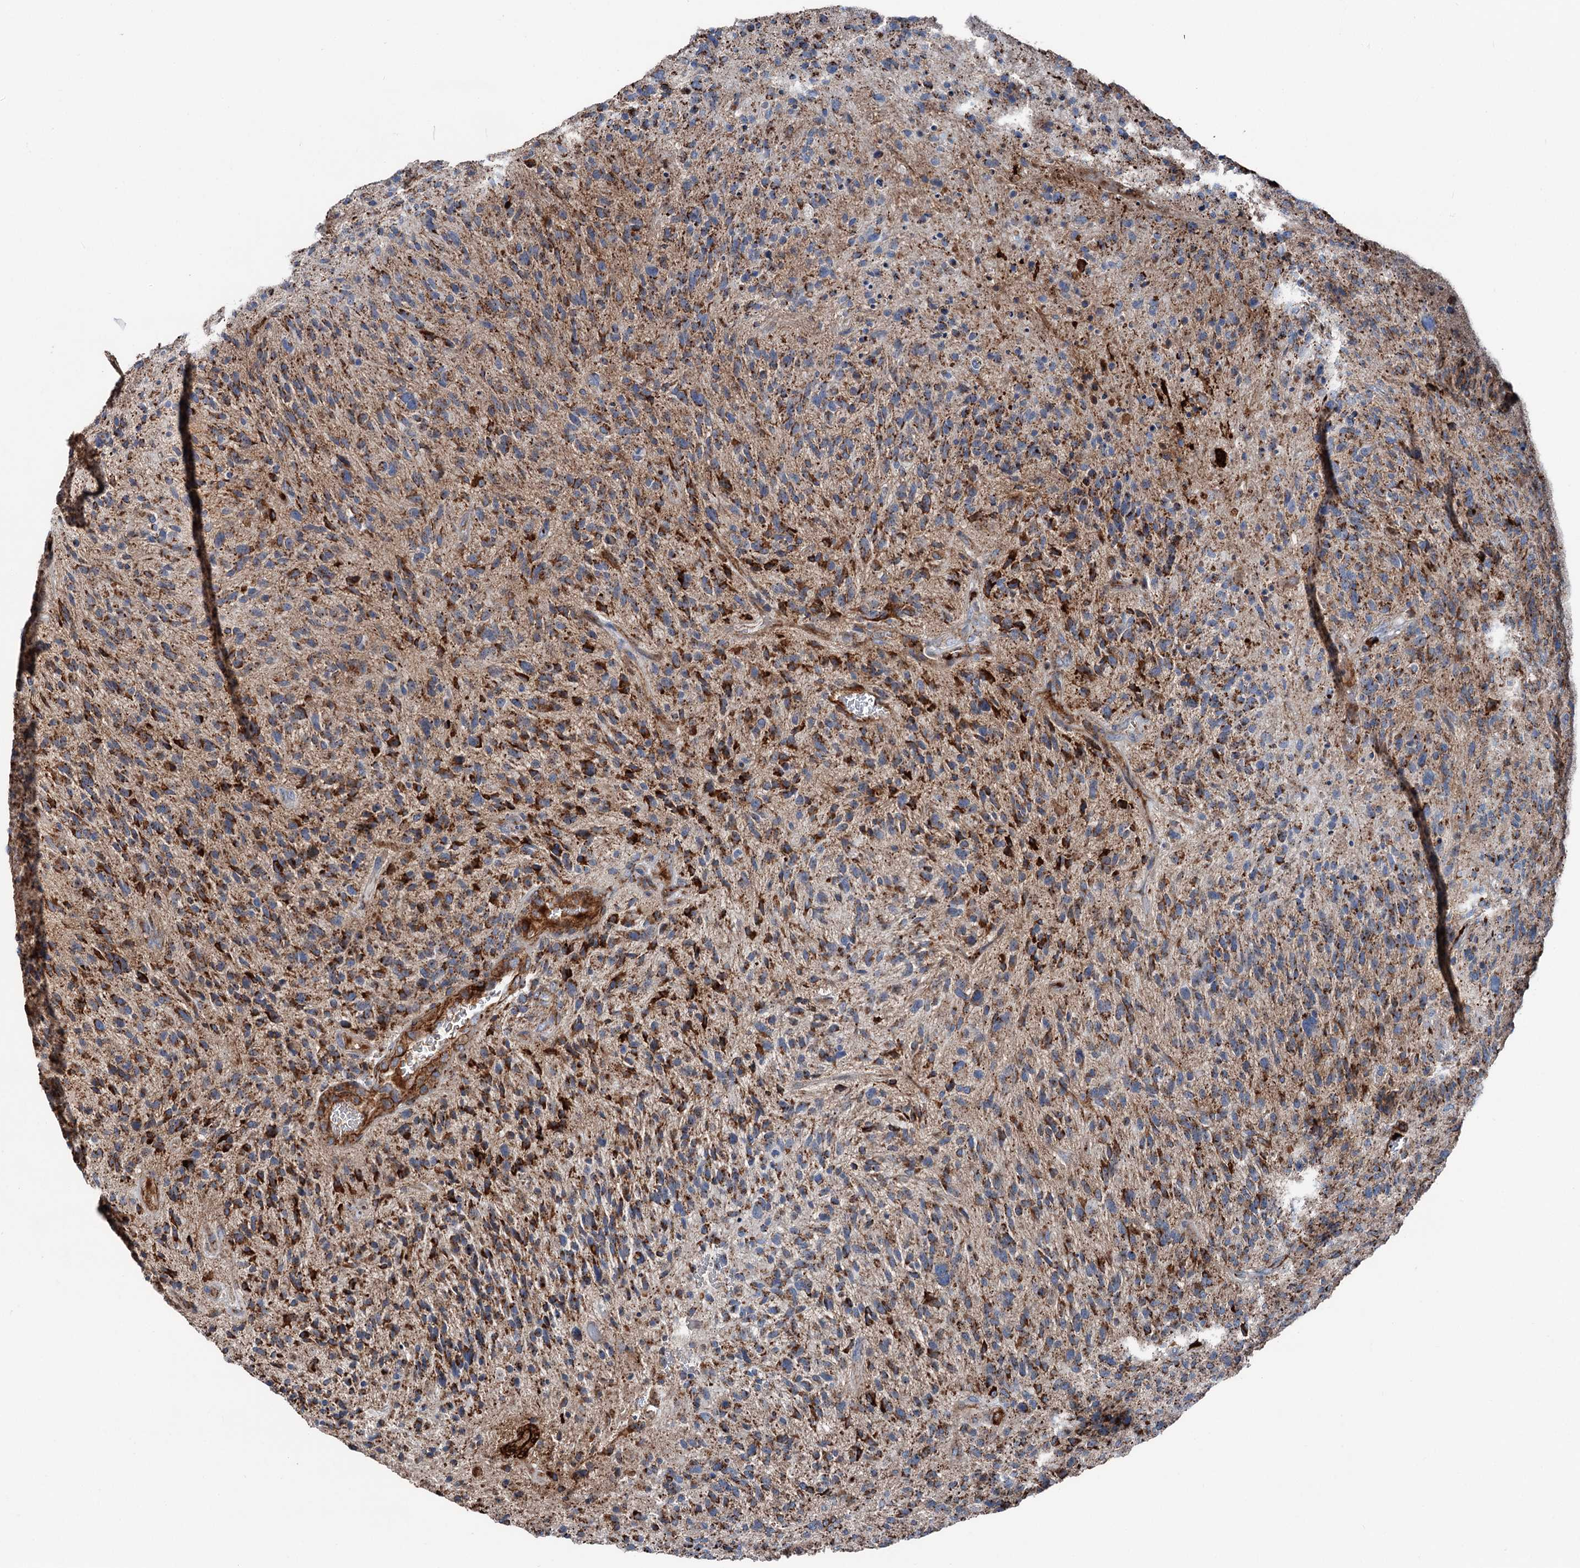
{"staining": {"intensity": "strong", "quantity": "25%-75%", "location": "cytoplasmic/membranous"}, "tissue": "glioma", "cell_type": "Tumor cells", "image_type": "cancer", "snomed": [{"axis": "morphology", "description": "Glioma, malignant, High grade"}, {"axis": "topography", "description": "Brain"}], "caption": "Protein expression analysis of human high-grade glioma (malignant) reveals strong cytoplasmic/membranous staining in about 25%-75% of tumor cells.", "gene": "DDIAS", "patient": {"sex": "male", "age": 47}}